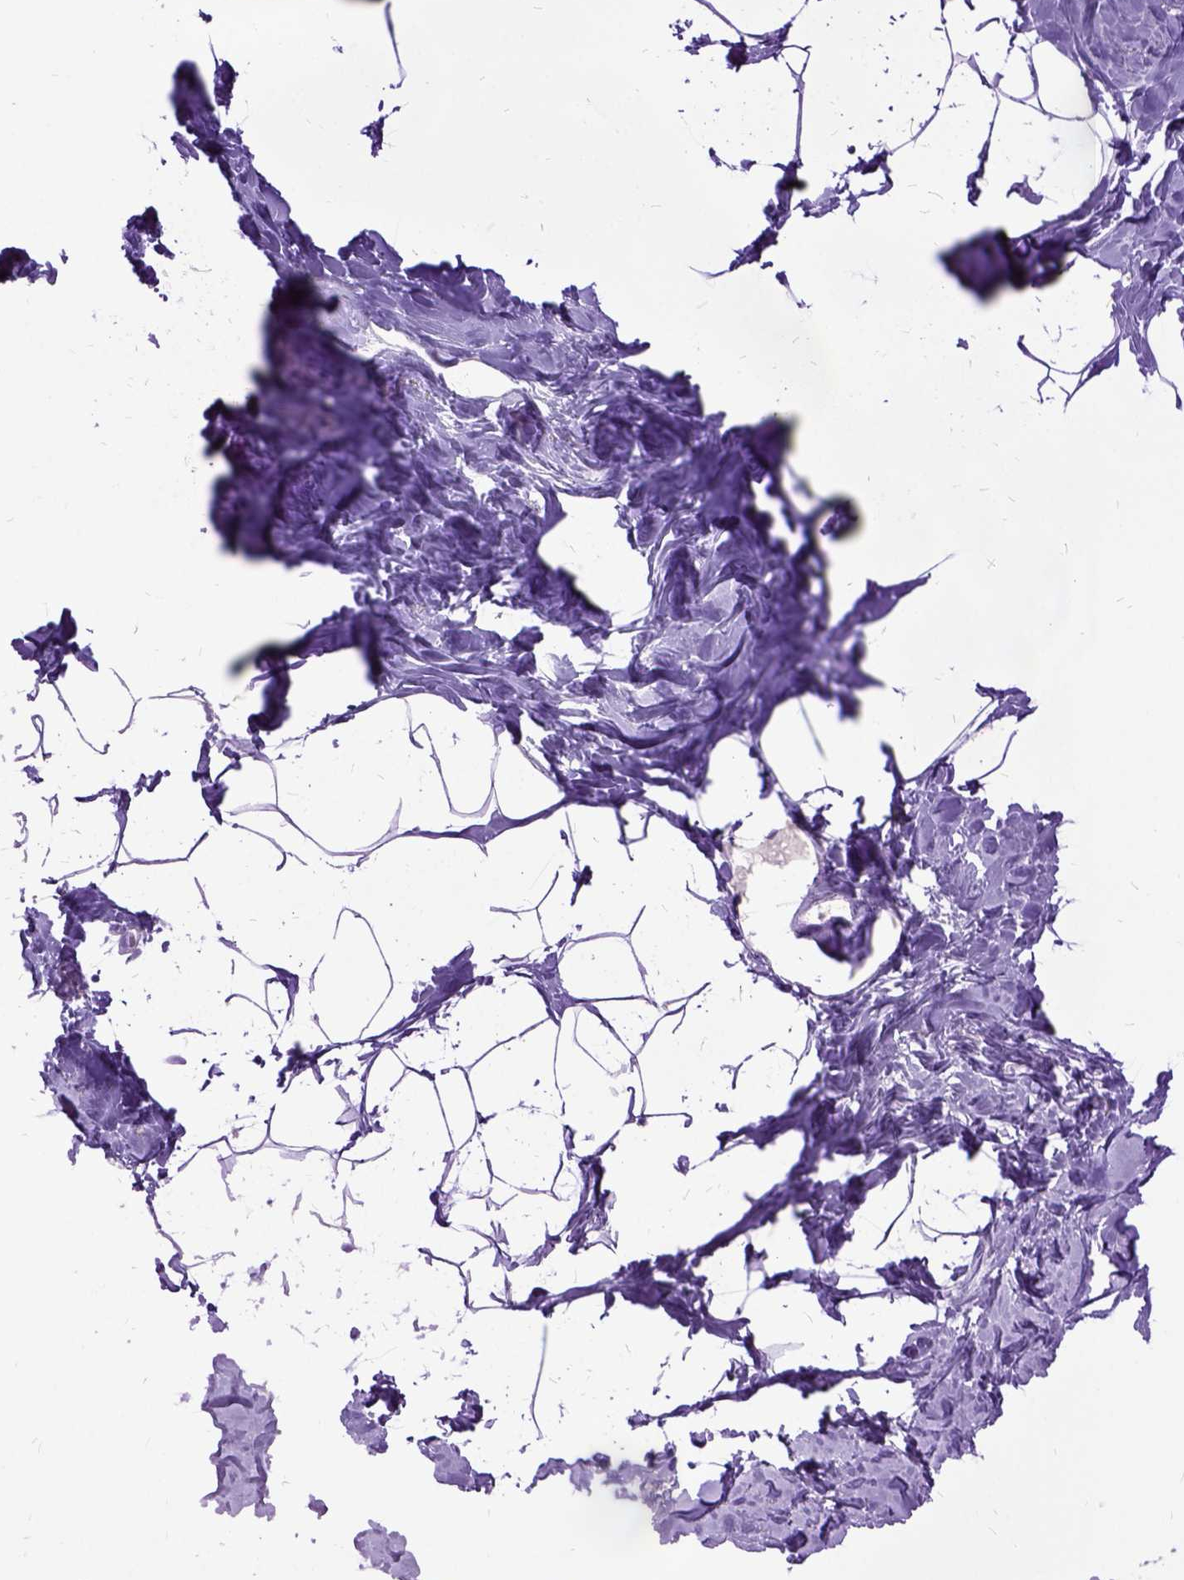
{"staining": {"intensity": "negative", "quantity": "none", "location": "none"}, "tissue": "breast", "cell_type": "Adipocytes", "image_type": "normal", "snomed": [{"axis": "morphology", "description": "Normal tissue, NOS"}, {"axis": "topography", "description": "Breast"}], "caption": "An image of breast stained for a protein reveals no brown staining in adipocytes. The staining was performed using DAB (3,3'-diaminobenzidine) to visualize the protein expression in brown, while the nuclei were stained in blue with hematoxylin (Magnification: 20x).", "gene": "MME", "patient": {"sex": "female", "age": 32}}